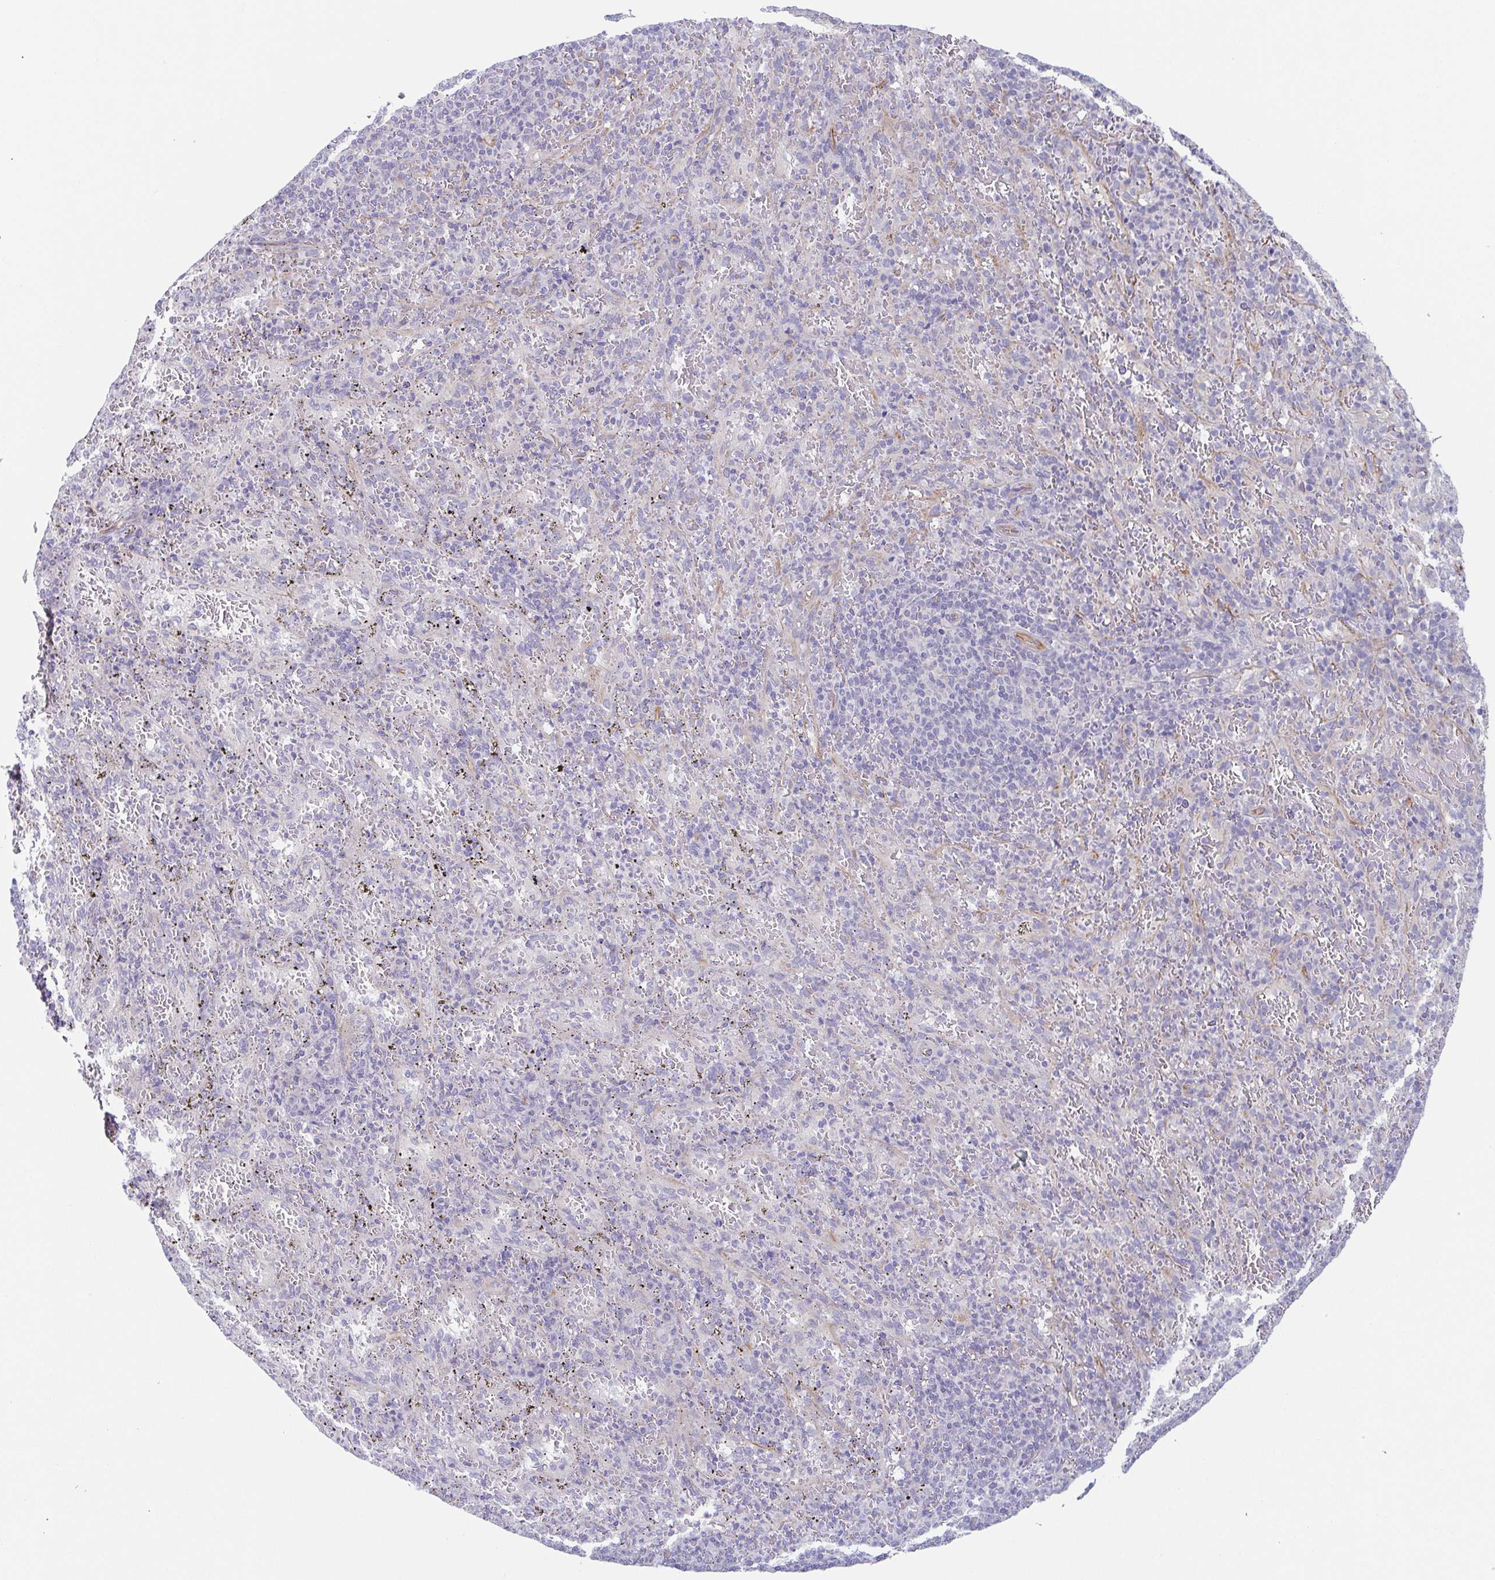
{"staining": {"intensity": "negative", "quantity": "none", "location": "none"}, "tissue": "spleen", "cell_type": "Cells in red pulp", "image_type": "normal", "snomed": [{"axis": "morphology", "description": "Normal tissue, NOS"}, {"axis": "topography", "description": "Spleen"}], "caption": "Protein analysis of benign spleen exhibits no significant staining in cells in red pulp. (DAB (3,3'-diaminobenzidine) immunohistochemistry (IHC) visualized using brightfield microscopy, high magnification).", "gene": "COL17A1", "patient": {"sex": "male", "age": 57}}